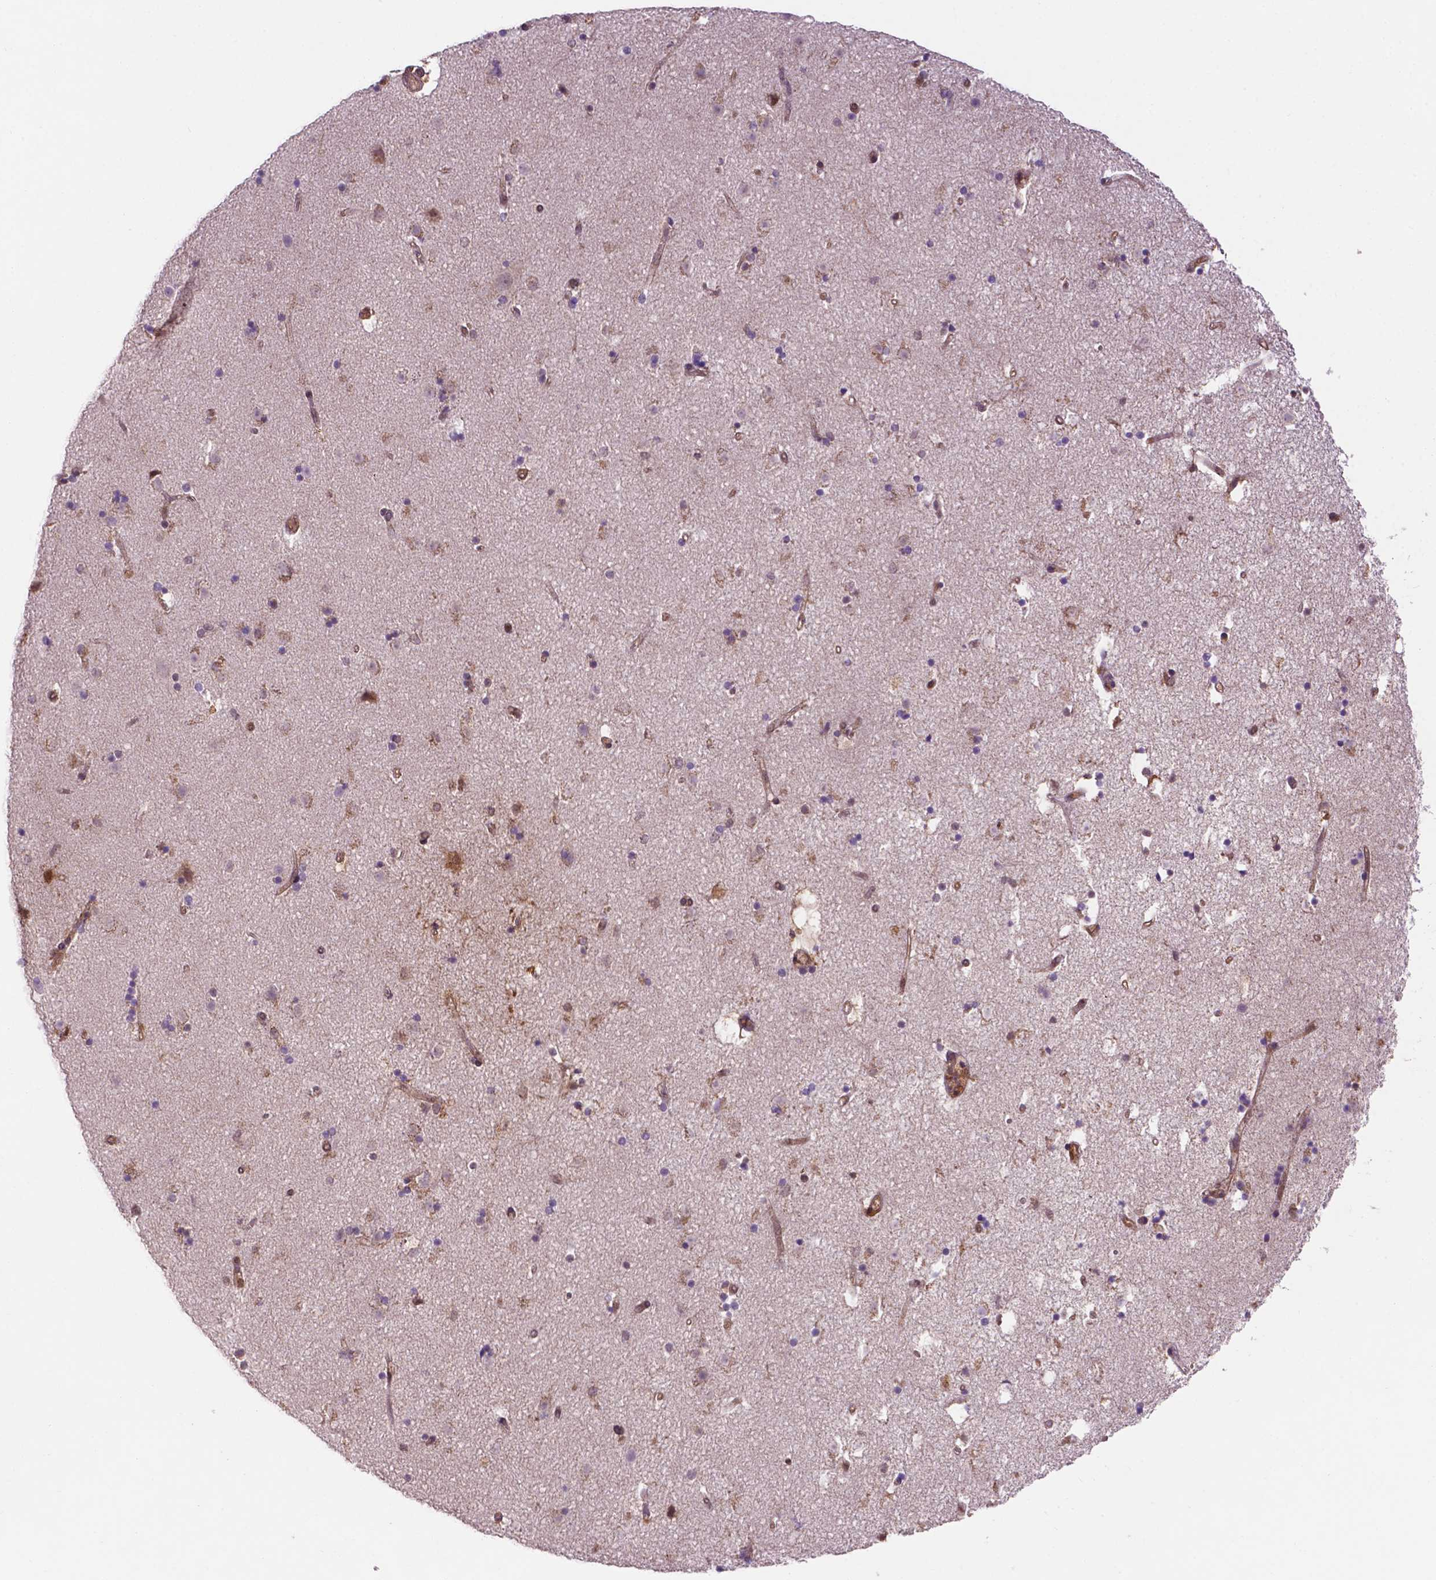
{"staining": {"intensity": "negative", "quantity": "none", "location": "none"}, "tissue": "caudate", "cell_type": "Glial cells", "image_type": "normal", "snomed": [{"axis": "morphology", "description": "Normal tissue, NOS"}, {"axis": "topography", "description": "Lateral ventricle wall"}], "caption": "There is no significant positivity in glial cells of caudate.", "gene": "UBE2L6", "patient": {"sex": "female", "age": 71}}